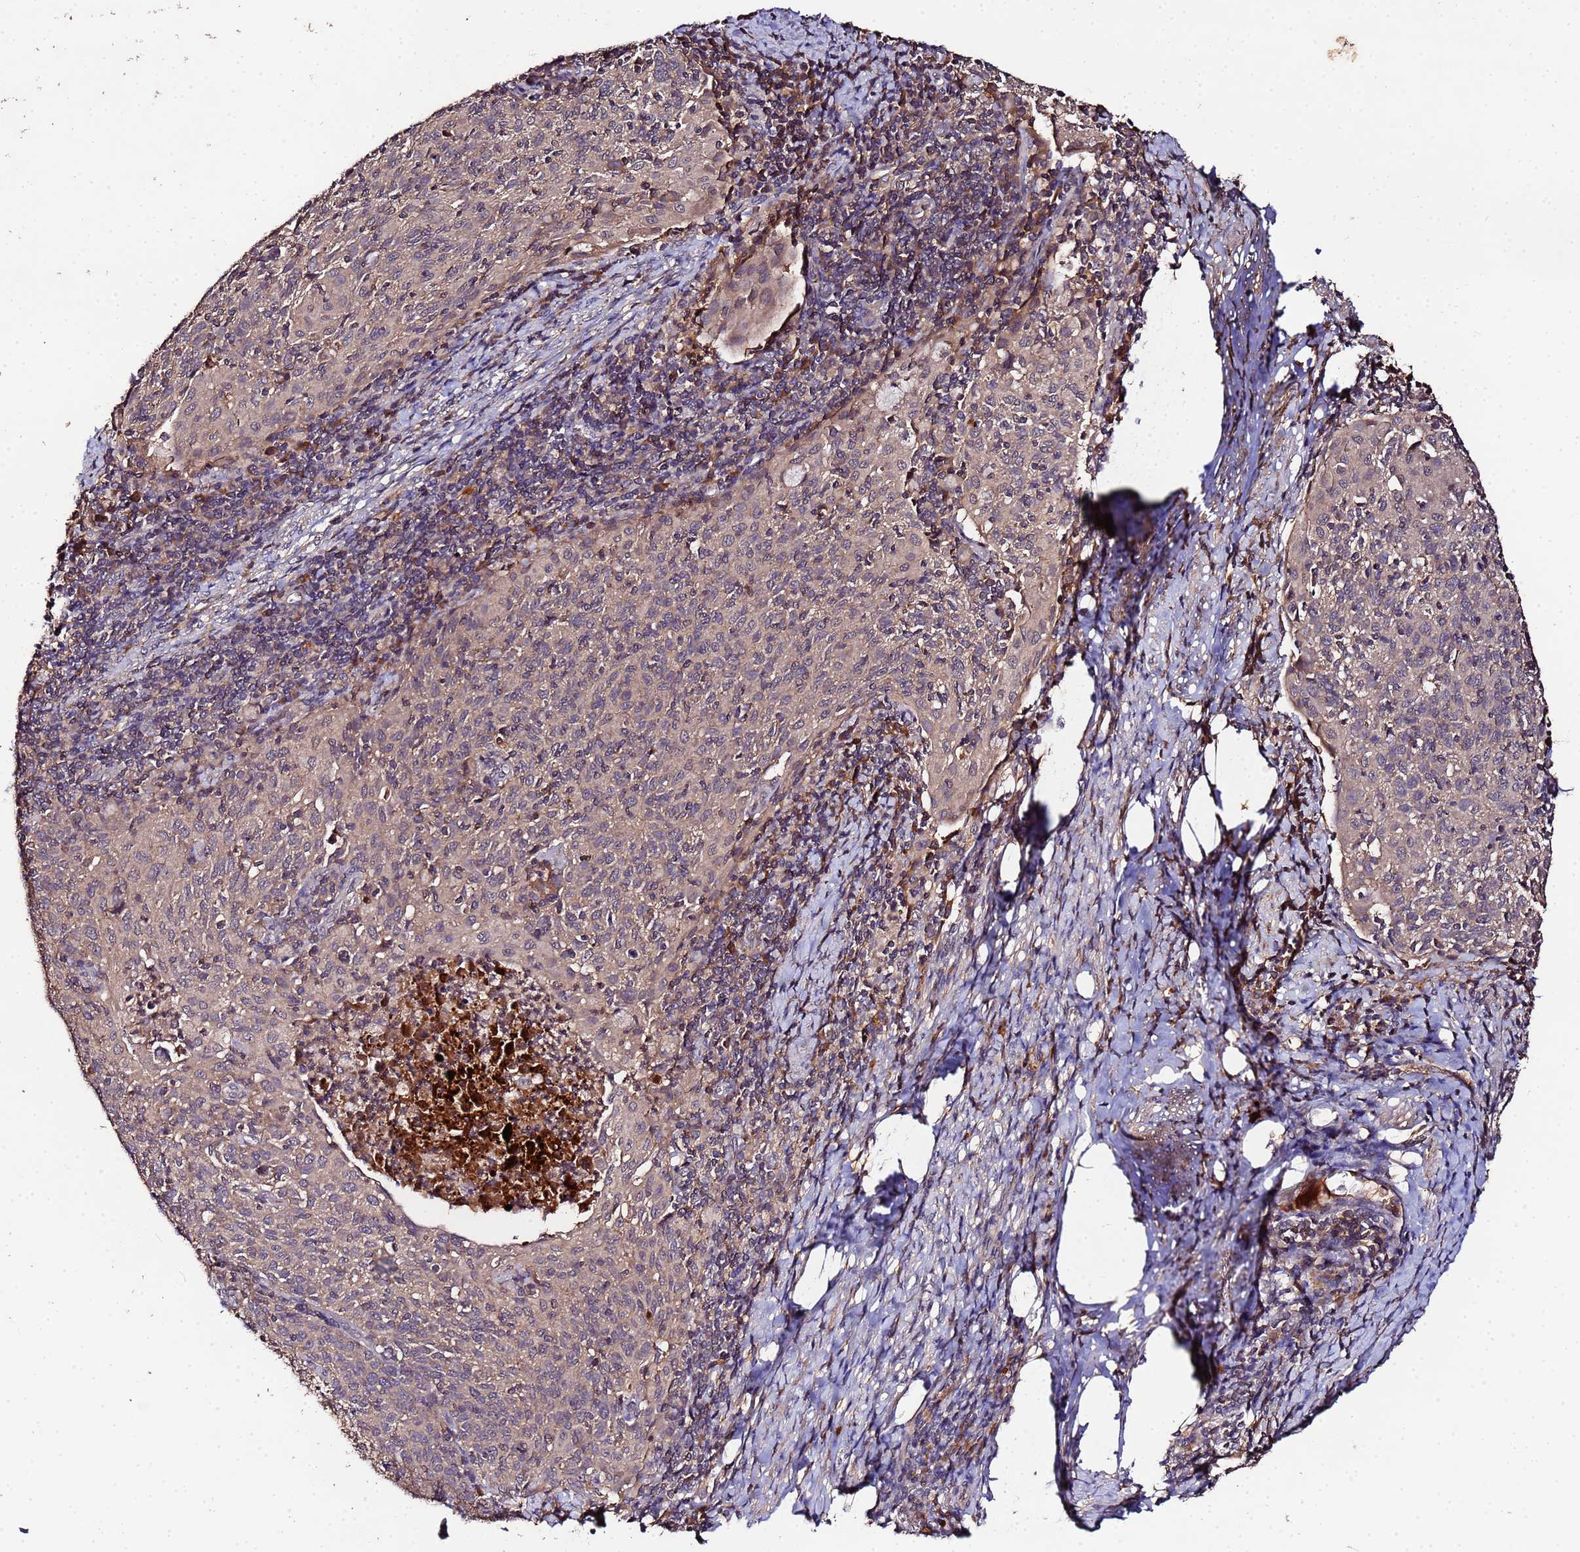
{"staining": {"intensity": "weak", "quantity": "25%-75%", "location": "cytoplasmic/membranous"}, "tissue": "cervical cancer", "cell_type": "Tumor cells", "image_type": "cancer", "snomed": [{"axis": "morphology", "description": "Squamous cell carcinoma, NOS"}, {"axis": "topography", "description": "Cervix"}], "caption": "Cervical cancer (squamous cell carcinoma) stained with immunohistochemistry (IHC) reveals weak cytoplasmic/membranous staining in approximately 25%-75% of tumor cells.", "gene": "MTERF1", "patient": {"sex": "female", "age": 52}}